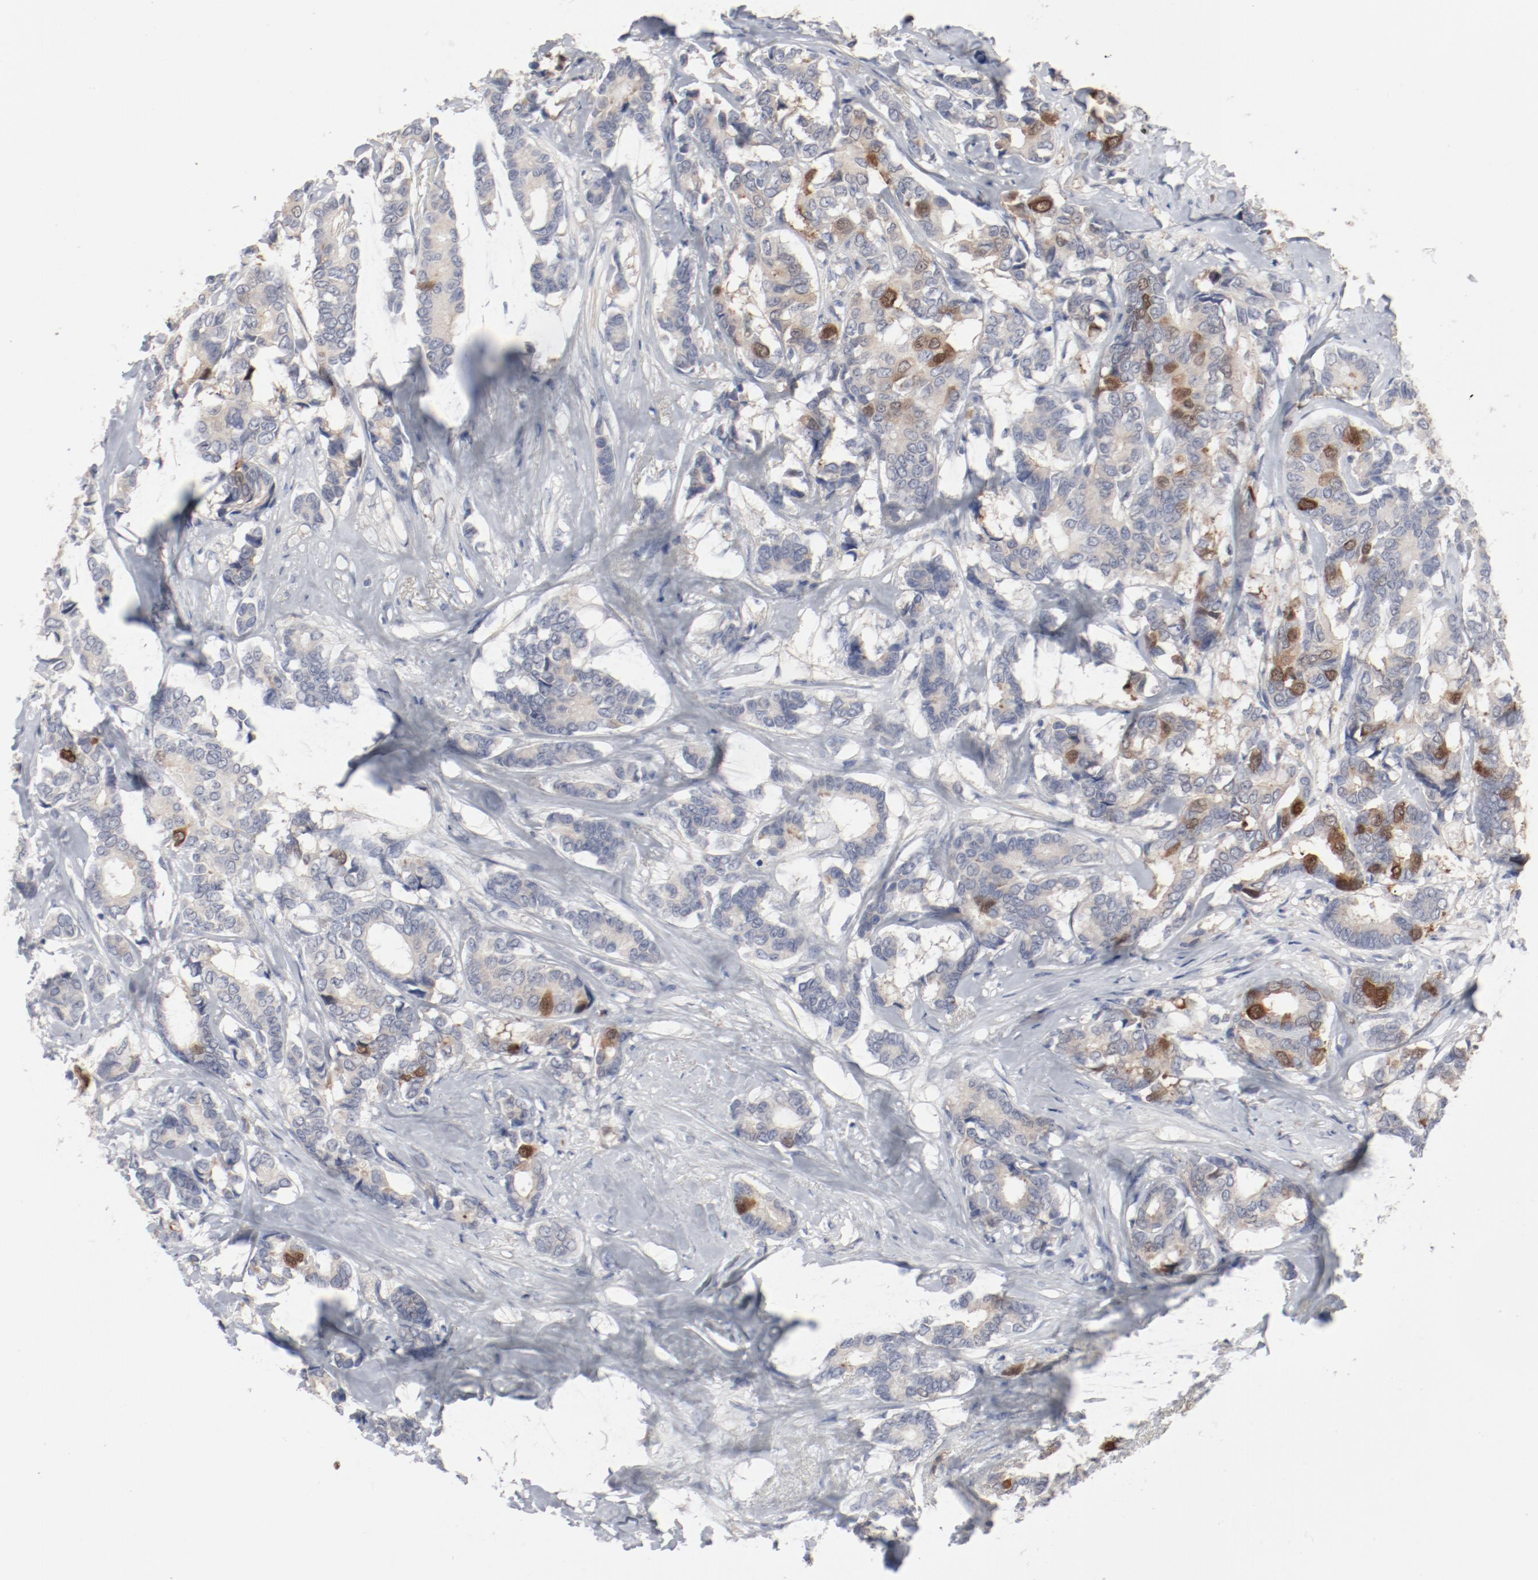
{"staining": {"intensity": "strong", "quantity": "25%-75%", "location": "cytoplasmic/membranous,nuclear"}, "tissue": "breast cancer", "cell_type": "Tumor cells", "image_type": "cancer", "snomed": [{"axis": "morphology", "description": "Duct carcinoma"}, {"axis": "topography", "description": "Breast"}], "caption": "Breast cancer stained for a protein reveals strong cytoplasmic/membranous and nuclear positivity in tumor cells.", "gene": "CDK1", "patient": {"sex": "female", "age": 87}}